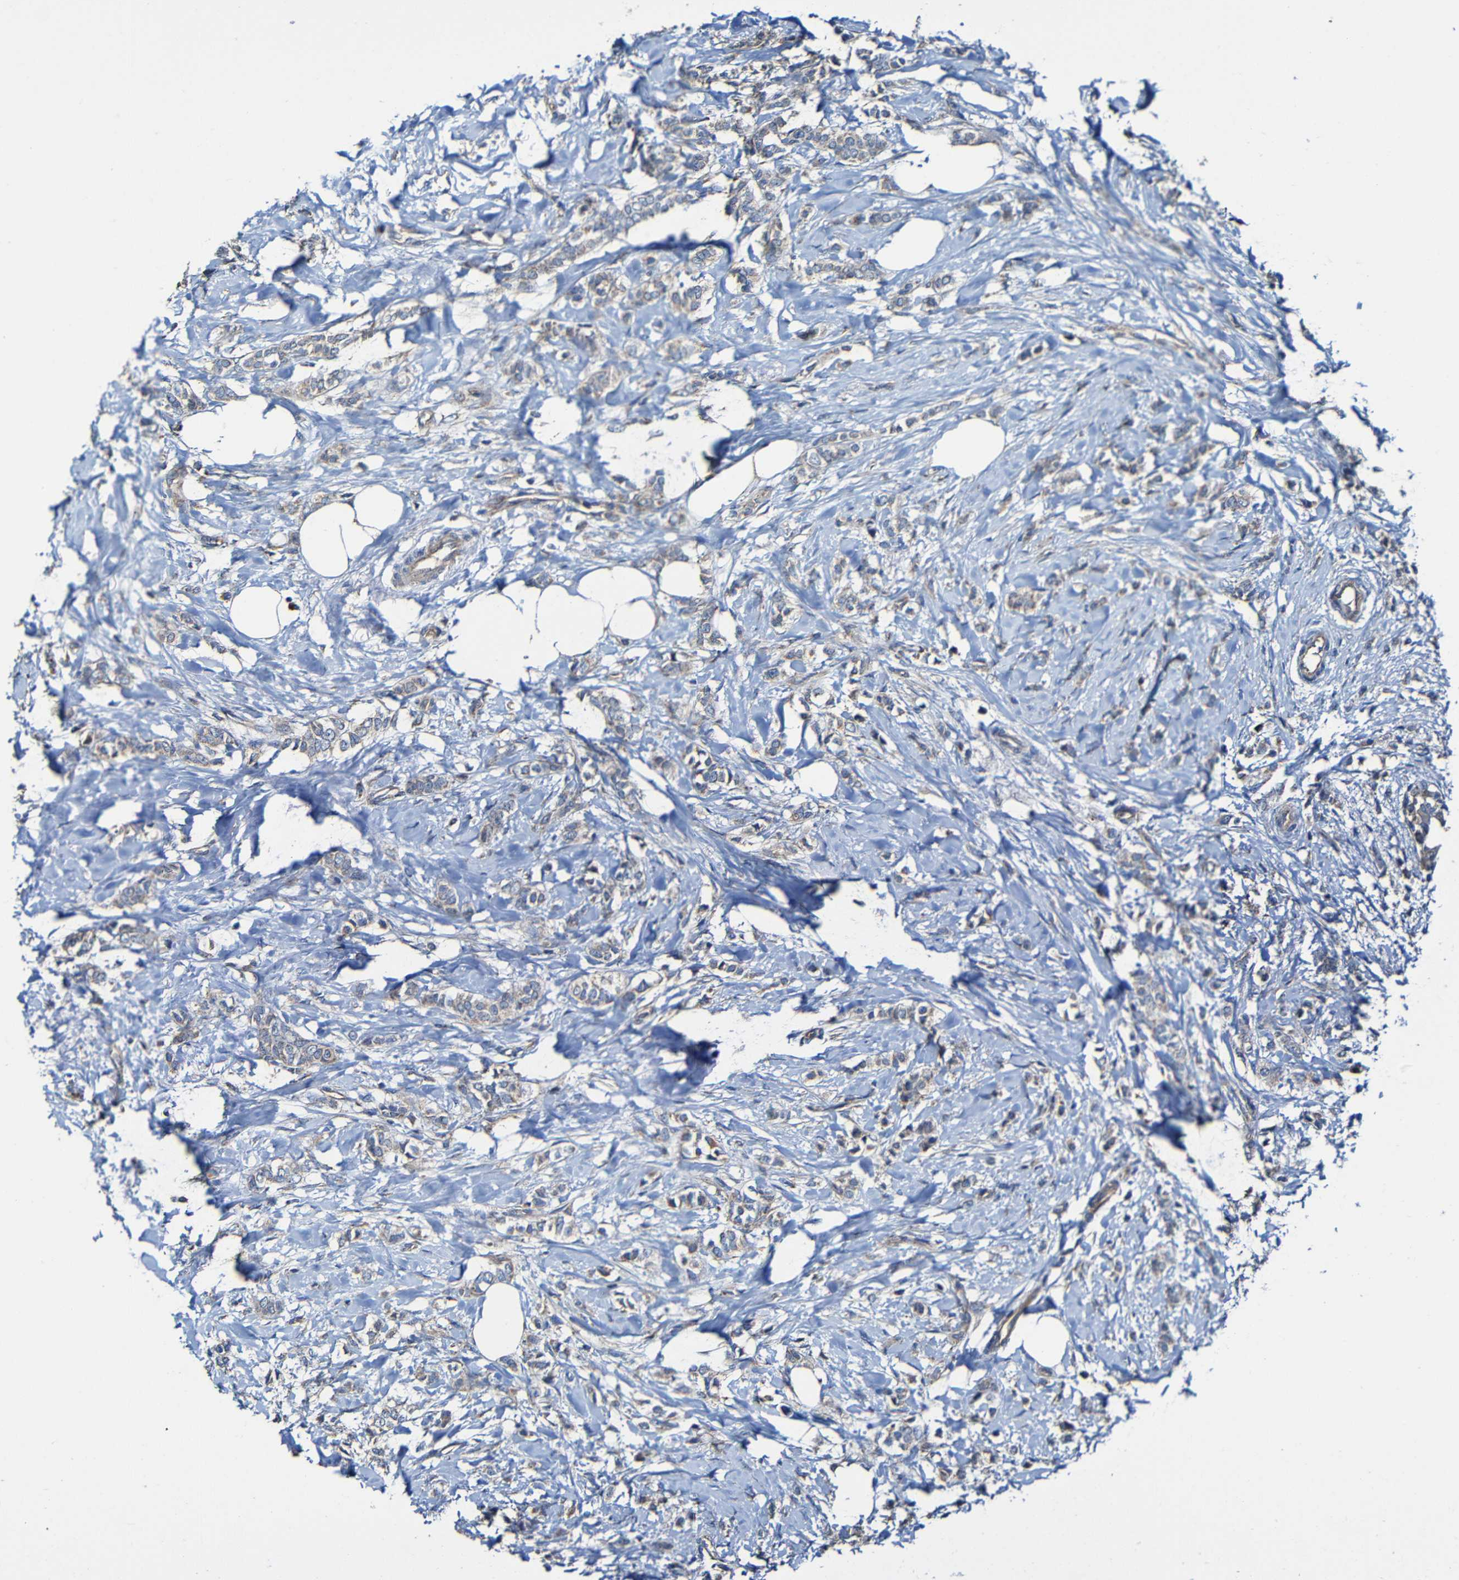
{"staining": {"intensity": "weak", "quantity": ">75%", "location": "cytoplasmic/membranous"}, "tissue": "breast cancer", "cell_type": "Tumor cells", "image_type": "cancer", "snomed": [{"axis": "morphology", "description": "Lobular carcinoma, in situ"}, {"axis": "morphology", "description": "Lobular carcinoma"}, {"axis": "topography", "description": "Breast"}], "caption": "Breast cancer (lobular carcinoma in situ) stained with a brown dye shows weak cytoplasmic/membranous positive staining in about >75% of tumor cells.", "gene": "ADAM15", "patient": {"sex": "female", "age": 41}}